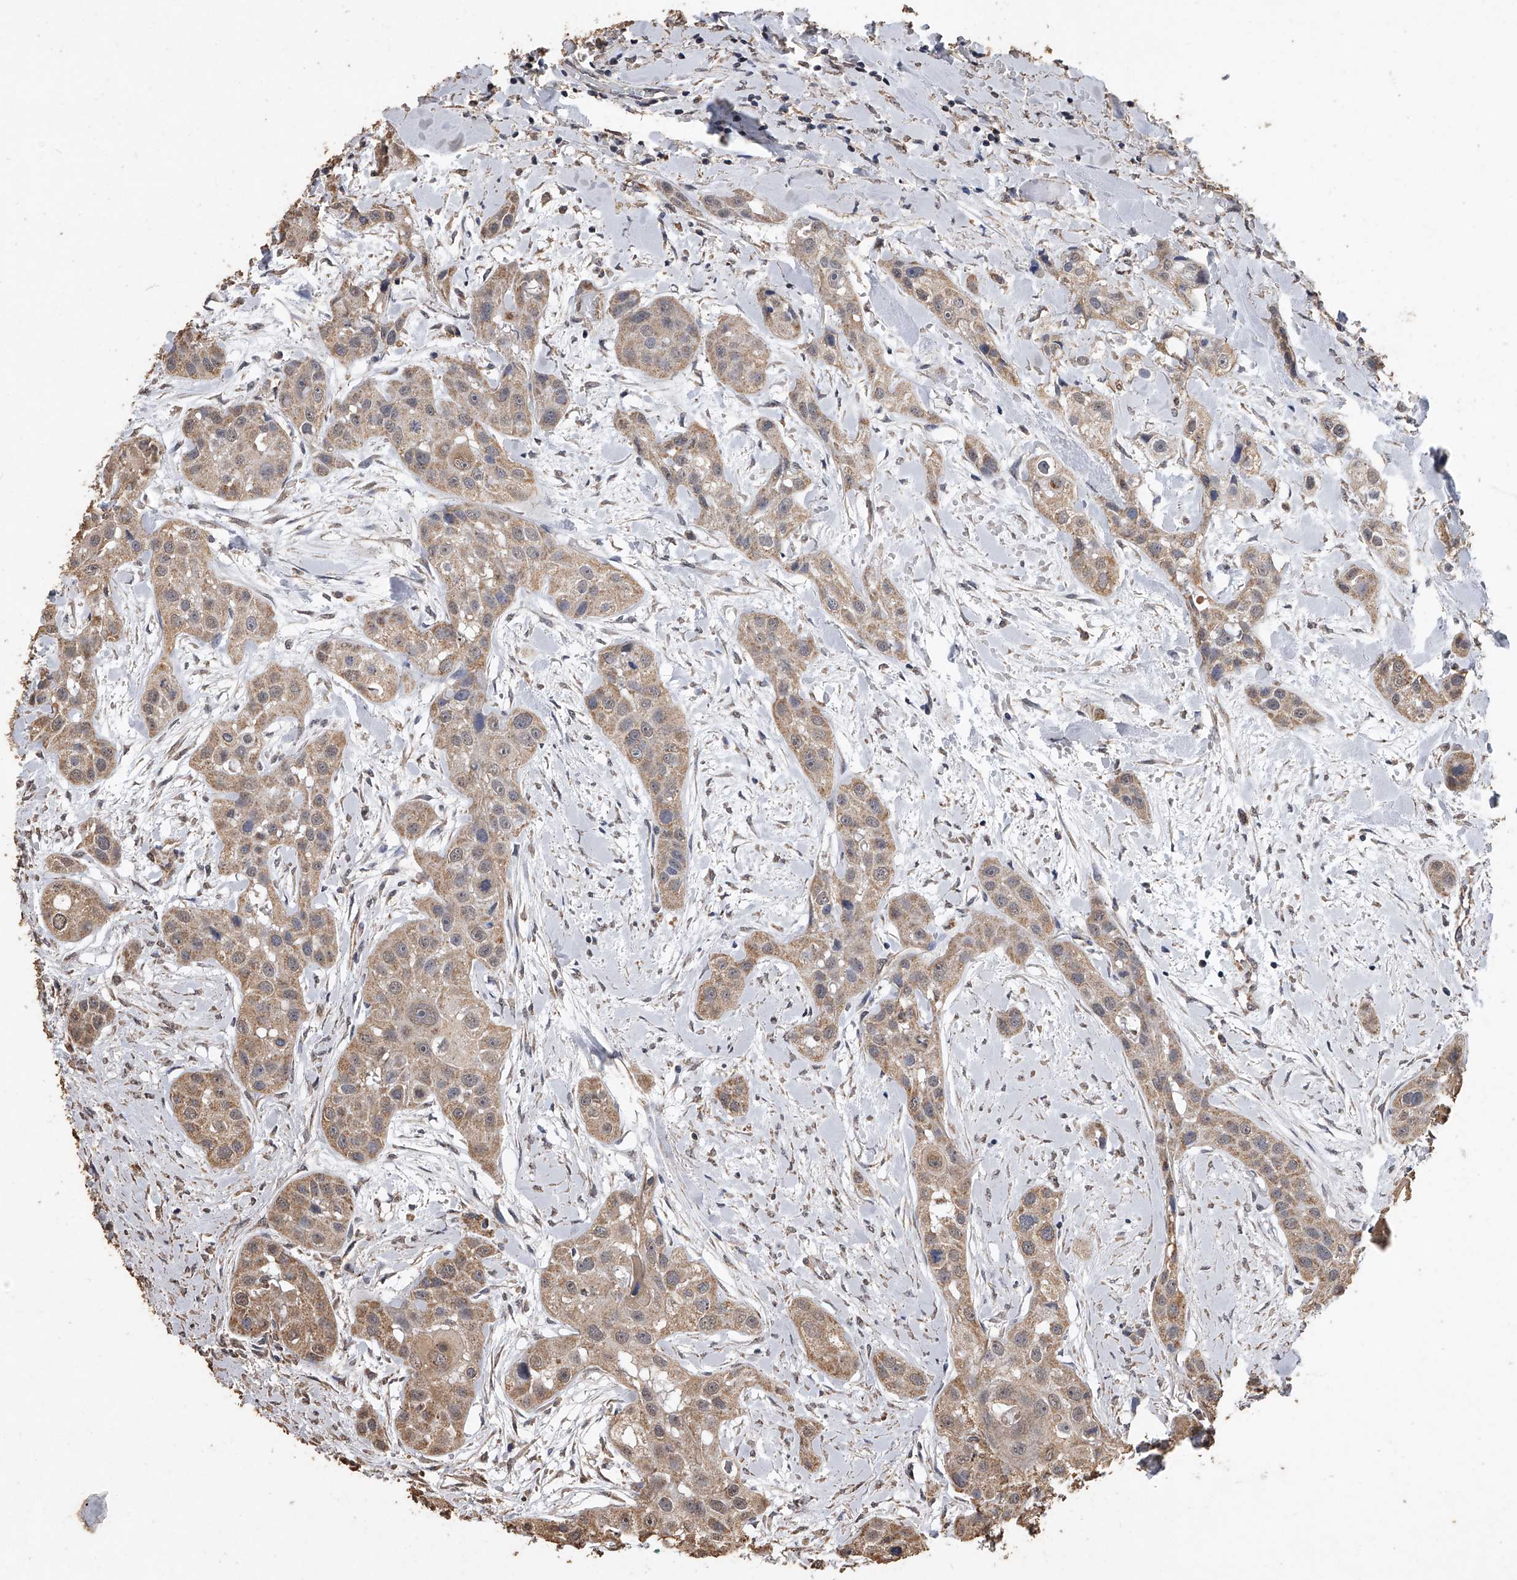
{"staining": {"intensity": "moderate", "quantity": ">75%", "location": "cytoplasmic/membranous"}, "tissue": "head and neck cancer", "cell_type": "Tumor cells", "image_type": "cancer", "snomed": [{"axis": "morphology", "description": "Normal tissue, NOS"}, {"axis": "morphology", "description": "Squamous cell carcinoma, NOS"}, {"axis": "topography", "description": "Skeletal muscle"}, {"axis": "topography", "description": "Head-Neck"}], "caption": "Tumor cells show medium levels of moderate cytoplasmic/membranous staining in approximately >75% of cells in head and neck cancer (squamous cell carcinoma).", "gene": "MRPL28", "patient": {"sex": "male", "age": 51}}